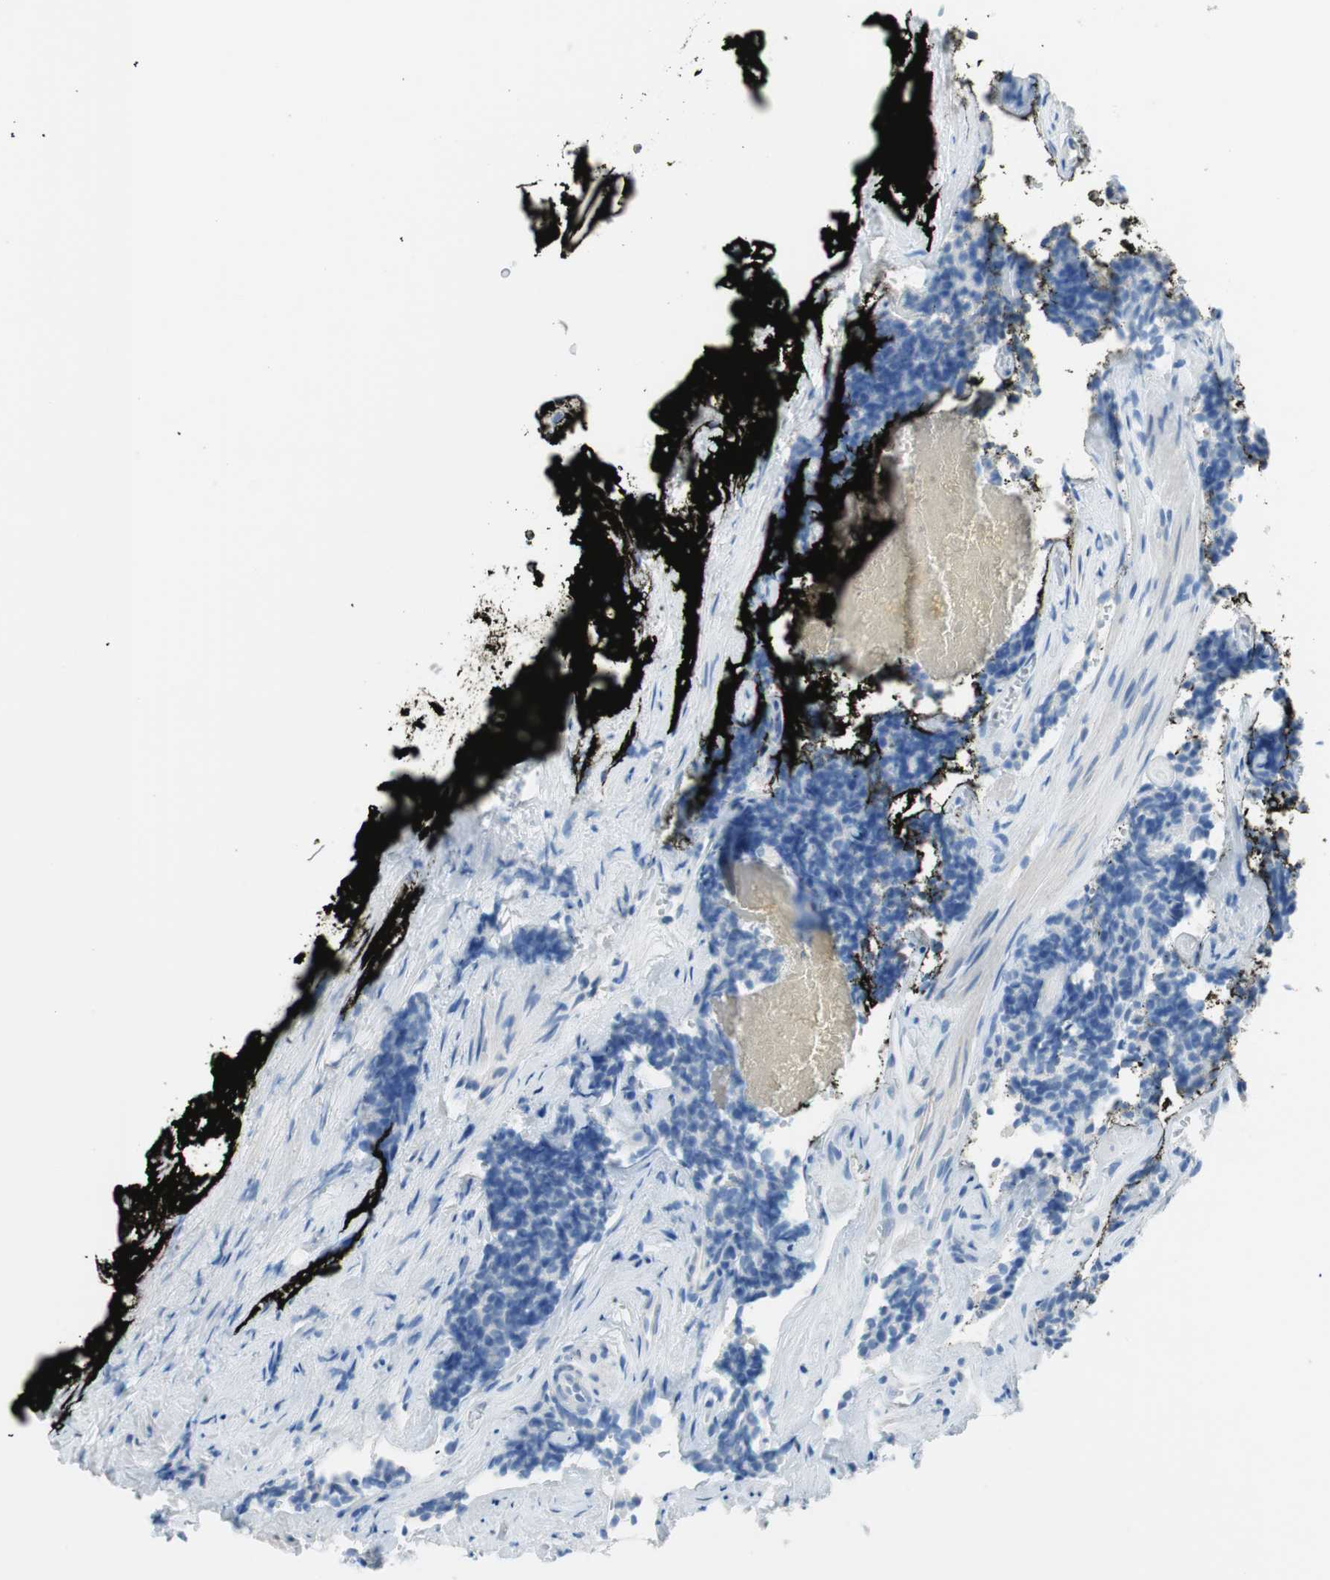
{"staining": {"intensity": "negative", "quantity": "none", "location": "none"}, "tissue": "prostate cancer", "cell_type": "Tumor cells", "image_type": "cancer", "snomed": [{"axis": "morphology", "description": "Adenocarcinoma, High grade"}, {"axis": "topography", "description": "Prostate"}], "caption": "Photomicrograph shows no protein positivity in tumor cells of prostate cancer (adenocarcinoma (high-grade)) tissue.", "gene": "TNFRSF13C", "patient": {"sex": "male", "age": 58}}